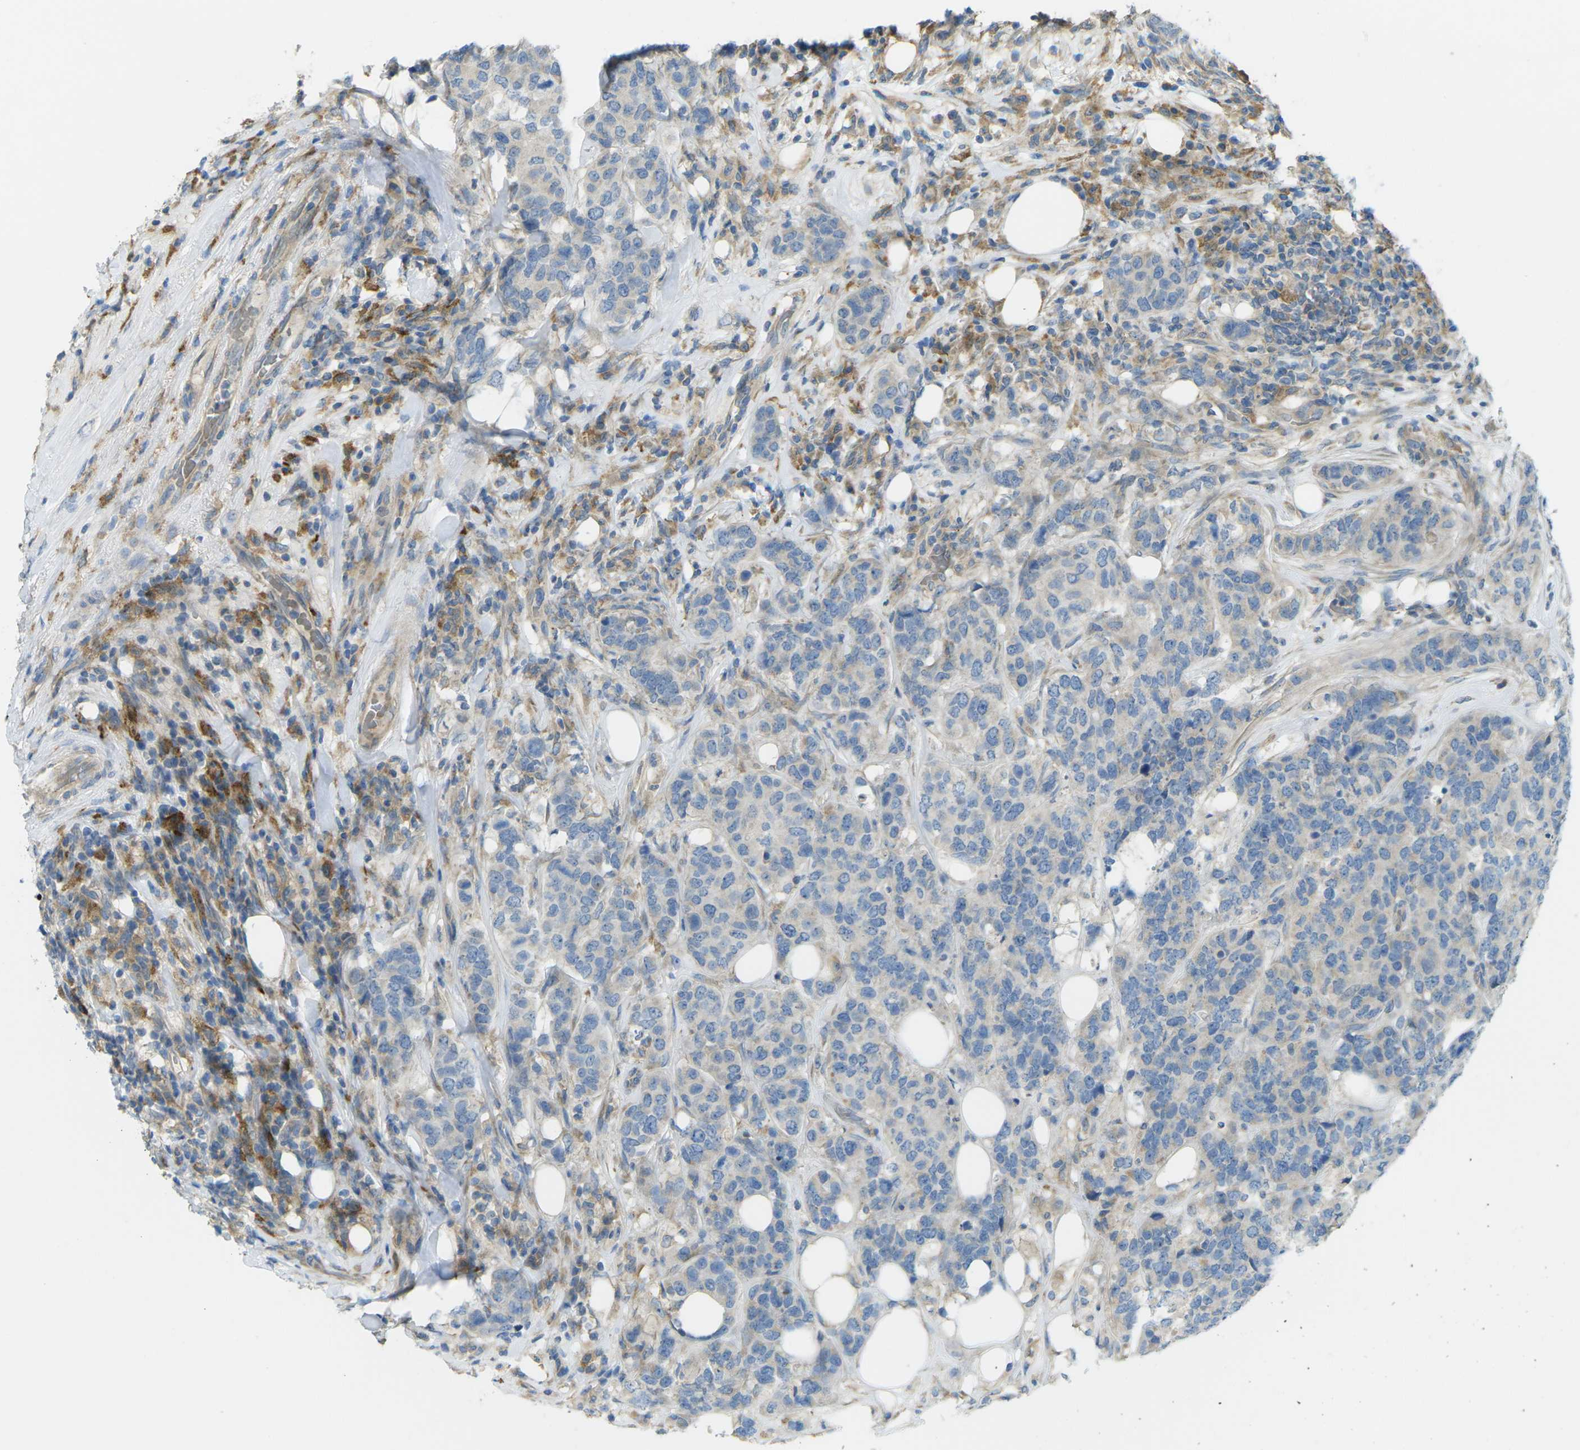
{"staining": {"intensity": "weak", "quantity": "<25%", "location": "cytoplasmic/membranous"}, "tissue": "breast cancer", "cell_type": "Tumor cells", "image_type": "cancer", "snomed": [{"axis": "morphology", "description": "Lobular carcinoma"}, {"axis": "topography", "description": "Breast"}], "caption": "Immunohistochemistry micrograph of neoplastic tissue: breast cancer (lobular carcinoma) stained with DAB (3,3'-diaminobenzidine) reveals no significant protein positivity in tumor cells.", "gene": "MYLK4", "patient": {"sex": "female", "age": 59}}